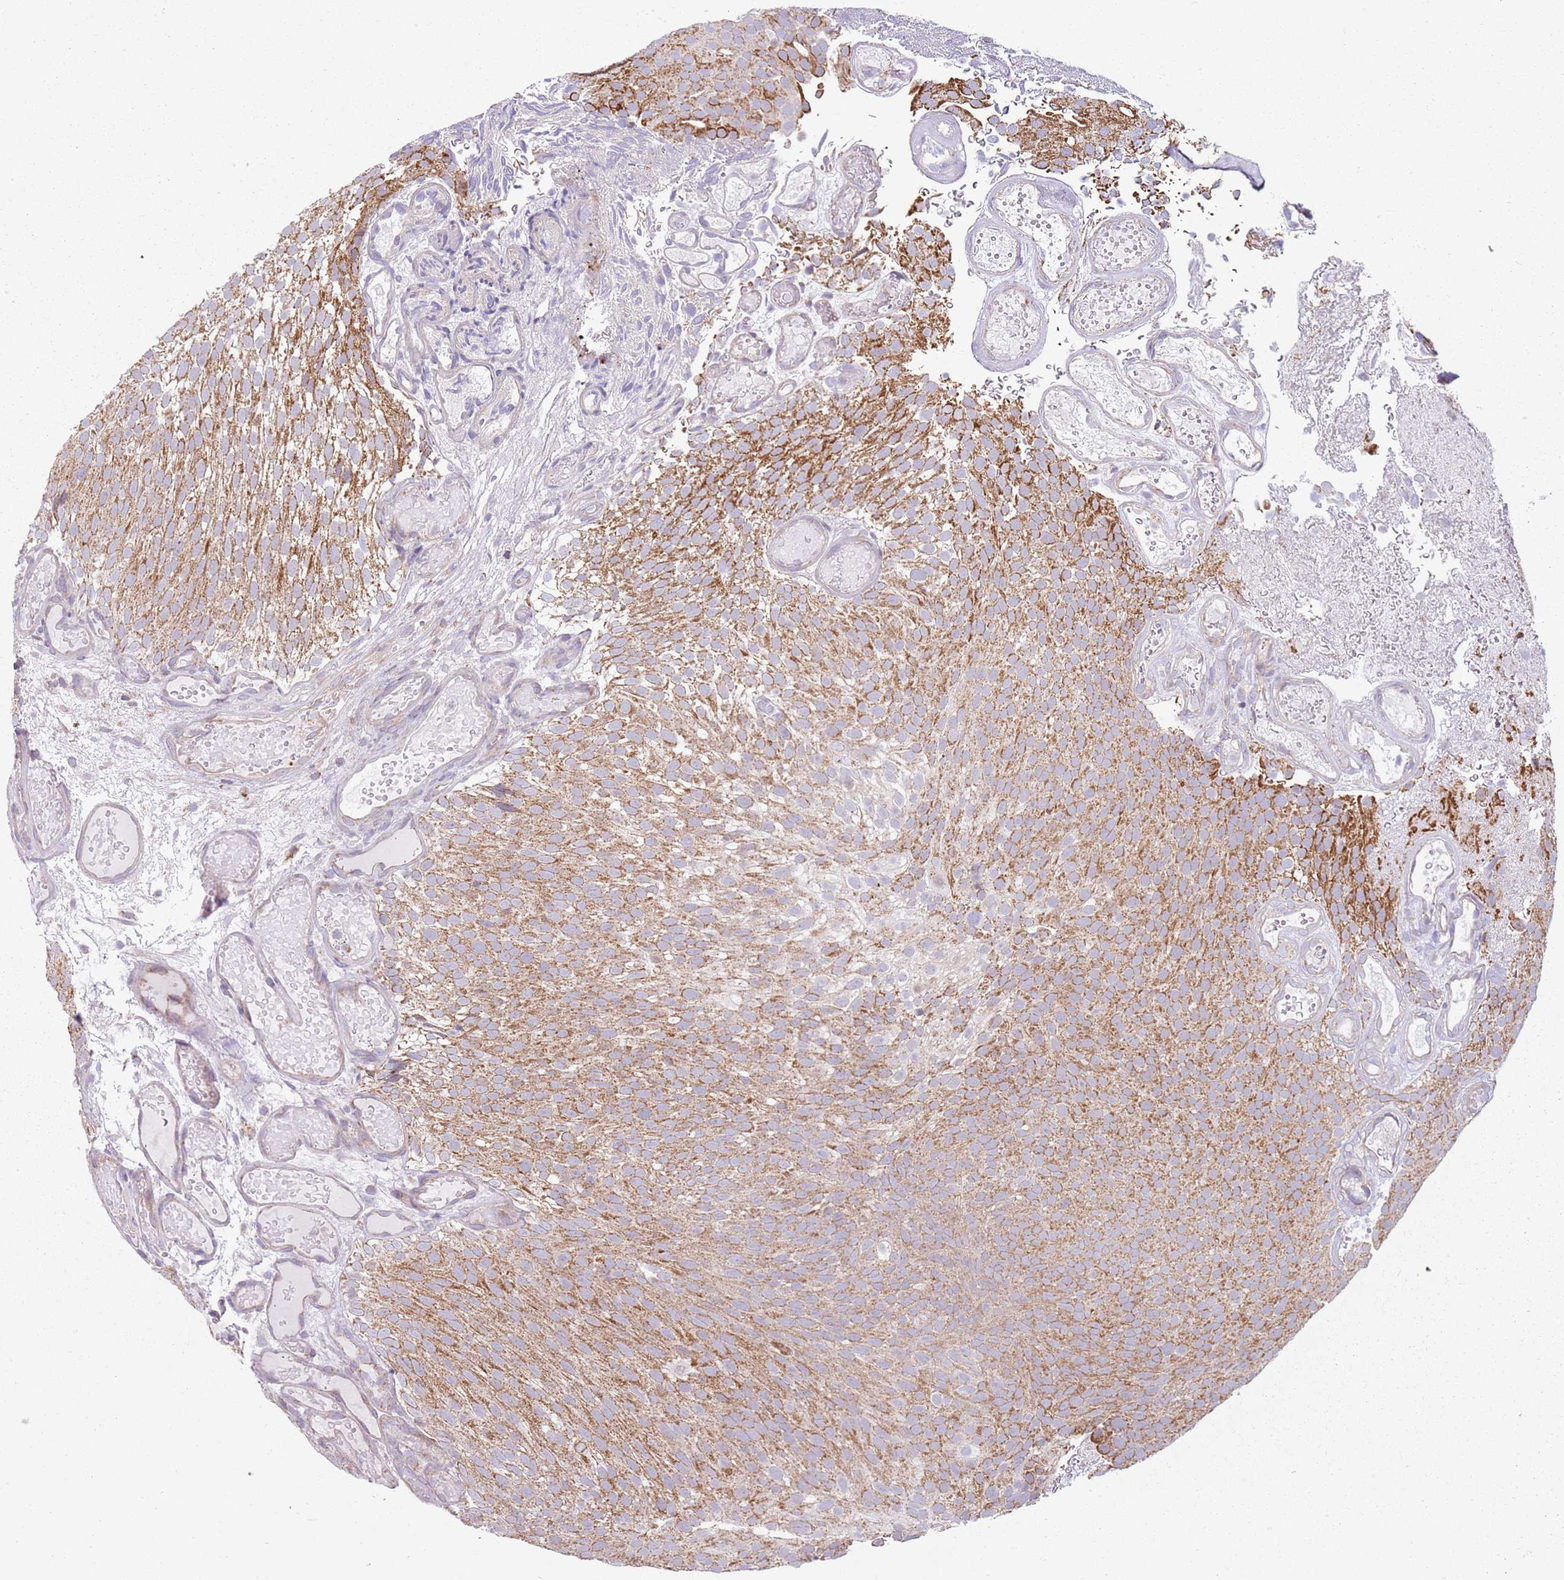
{"staining": {"intensity": "moderate", "quantity": ">75%", "location": "cytoplasmic/membranous"}, "tissue": "urothelial cancer", "cell_type": "Tumor cells", "image_type": "cancer", "snomed": [{"axis": "morphology", "description": "Urothelial carcinoma, Low grade"}, {"axis": "topography", "description": "Urinary bladder"}], "caption": "About >75% of tumor cells in human urothelial carcinoma (low-grade) exhibit moderate cytoplasmic/membranous protein expression as visualized by brown immunohistochemical staining.", "gene": "GAS8", "patient": {"sex": "male", "age": 78}}